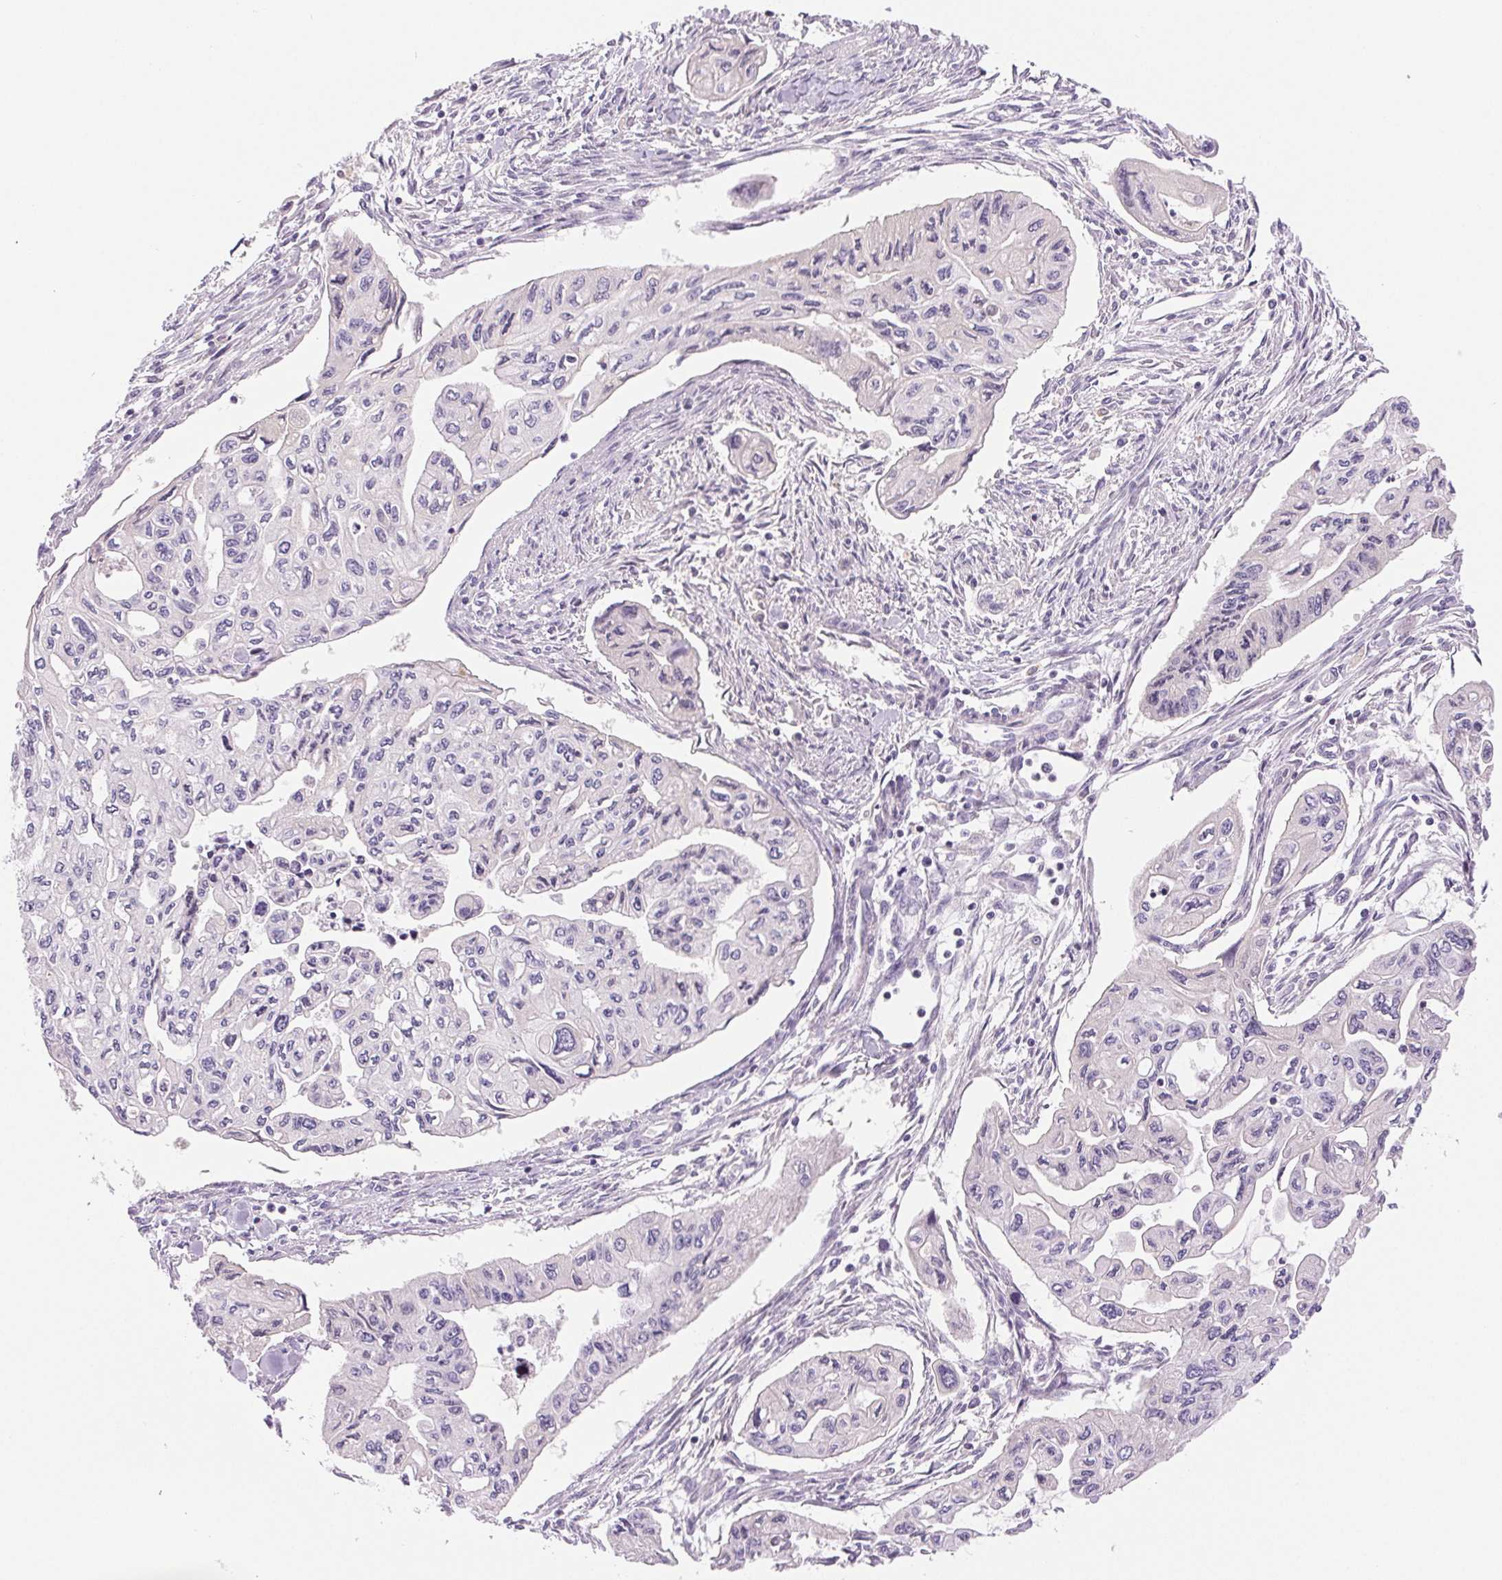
{"staining": {"intensity": "negative", "quantity": "none", "location": "none"}, "tissue": "pancreatic cancer", "cell_type": "Tumor cells", "image_type": "cancer", "snomed": [{"axis": "morphology", "description": "Adenocarcinoma, NOS"}, {"axis": "topography", "description": "Pancreas"}], "caption": "Immunohistochemistry histopathology image of neoplastic tissue: adenocarcinoma (pancreatic) stained with DAB demonstrates no significant protein staining in tumor cells.", "gene": "IFIT1B", "patient": {"sex": "female", "age": 76}}